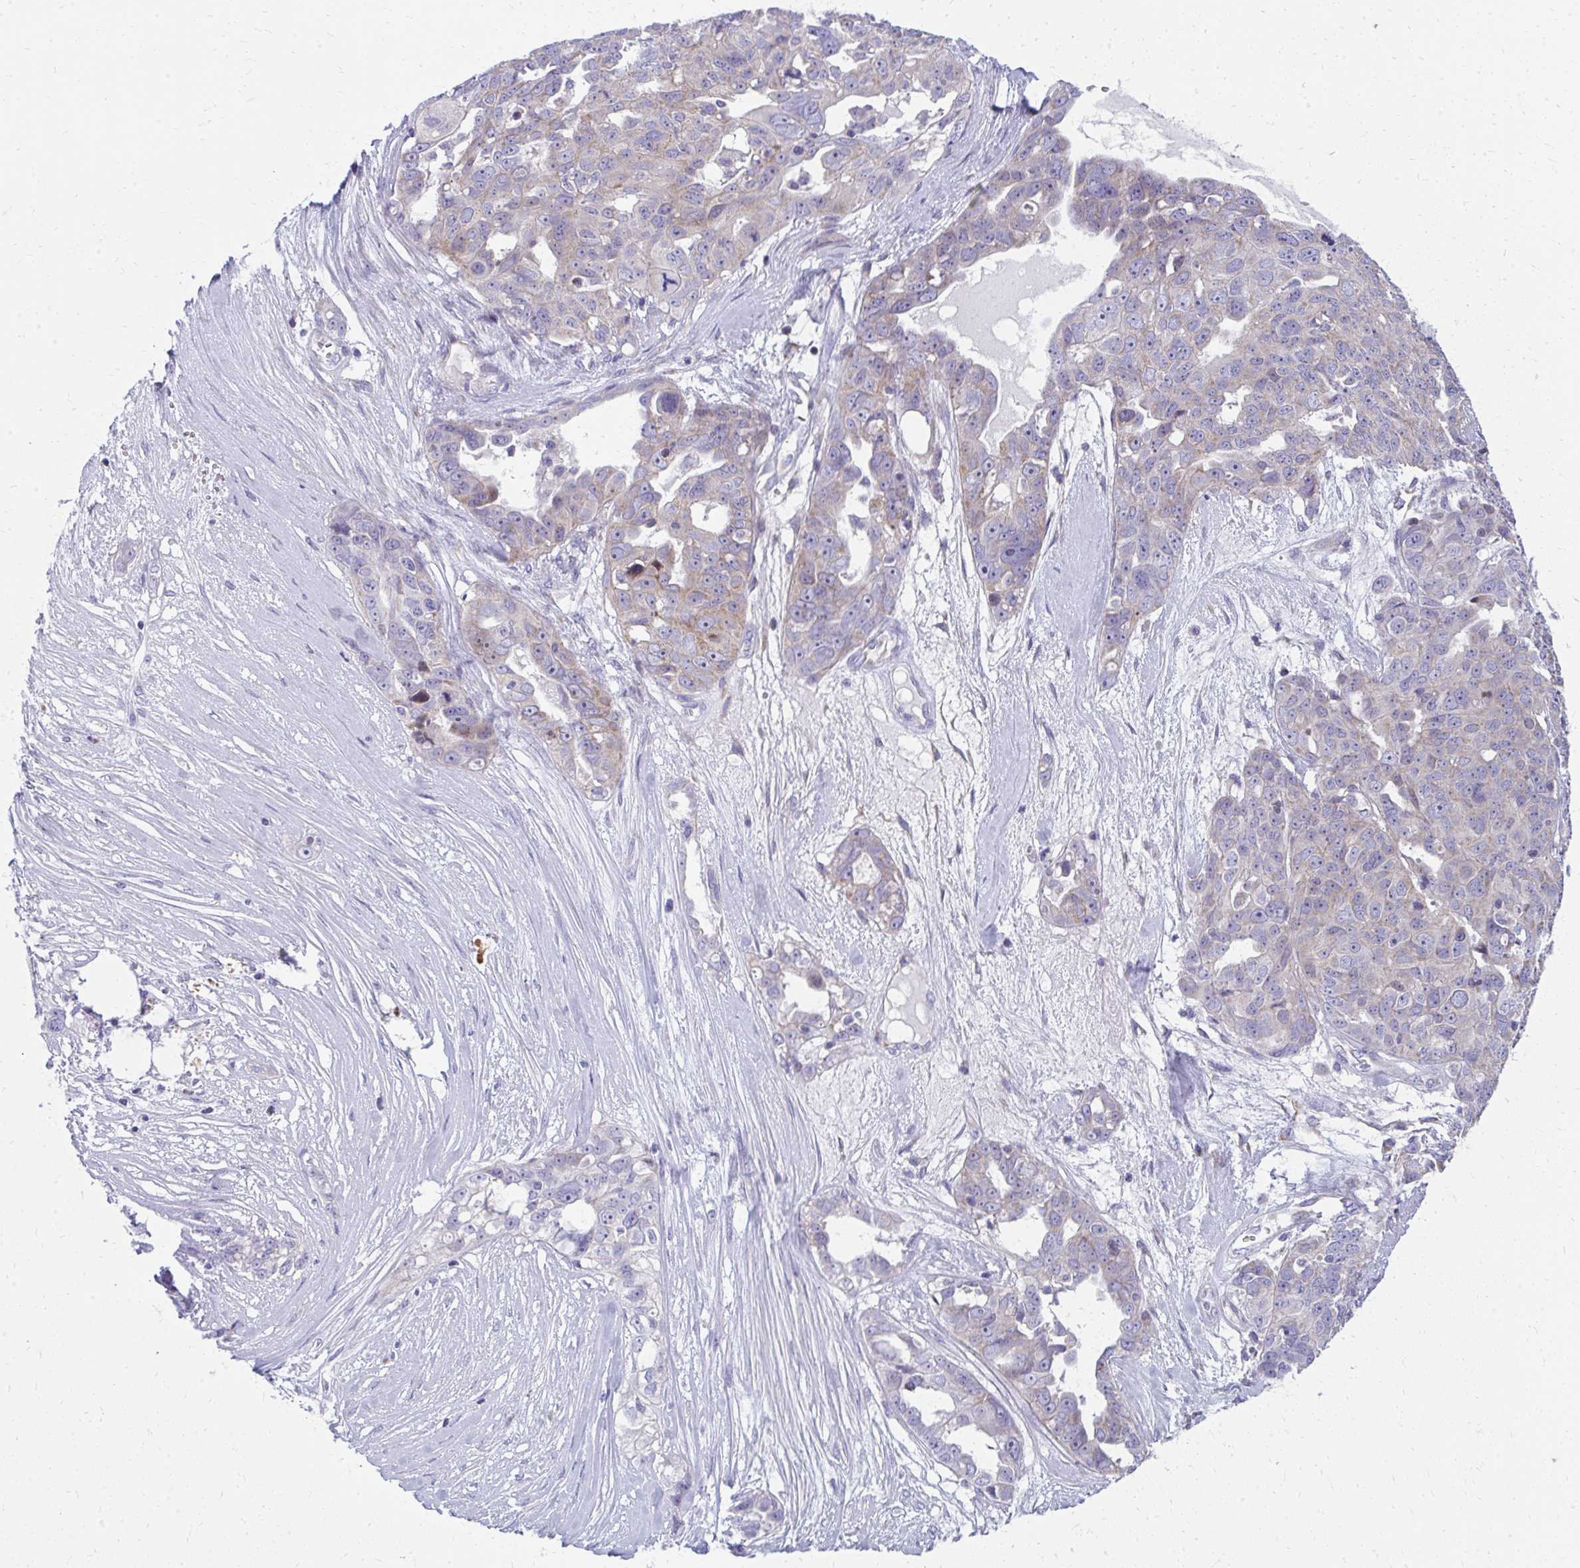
{"staining": {"intensity": "weak", "quantity": "25%-75%", "location": "cytoplasmic/membranous"}, "tissue": "ovarian cancer", "cell_type": "Tumor cells", "image_type": "cancer", "snomed": [{"axis": "morphology", "description": "Carcinoma, endometroid"}, {"axis": "topography", "description": "Ovary"}], "caption": "IHC (DAB) staining of human ovarian cancer (endometroid carcinoma) demonstrates weak cytoplasmic/membranous protein staining in about 25%-75% of tumor cells. (Stains: DAB (3,3'-diaminobenzidine) in brown, nuclei in blue, Microscopy: brightfield microscopy at high magnification).", "gene": "IL37", "patient": {"sex": "female", "age": 70}}